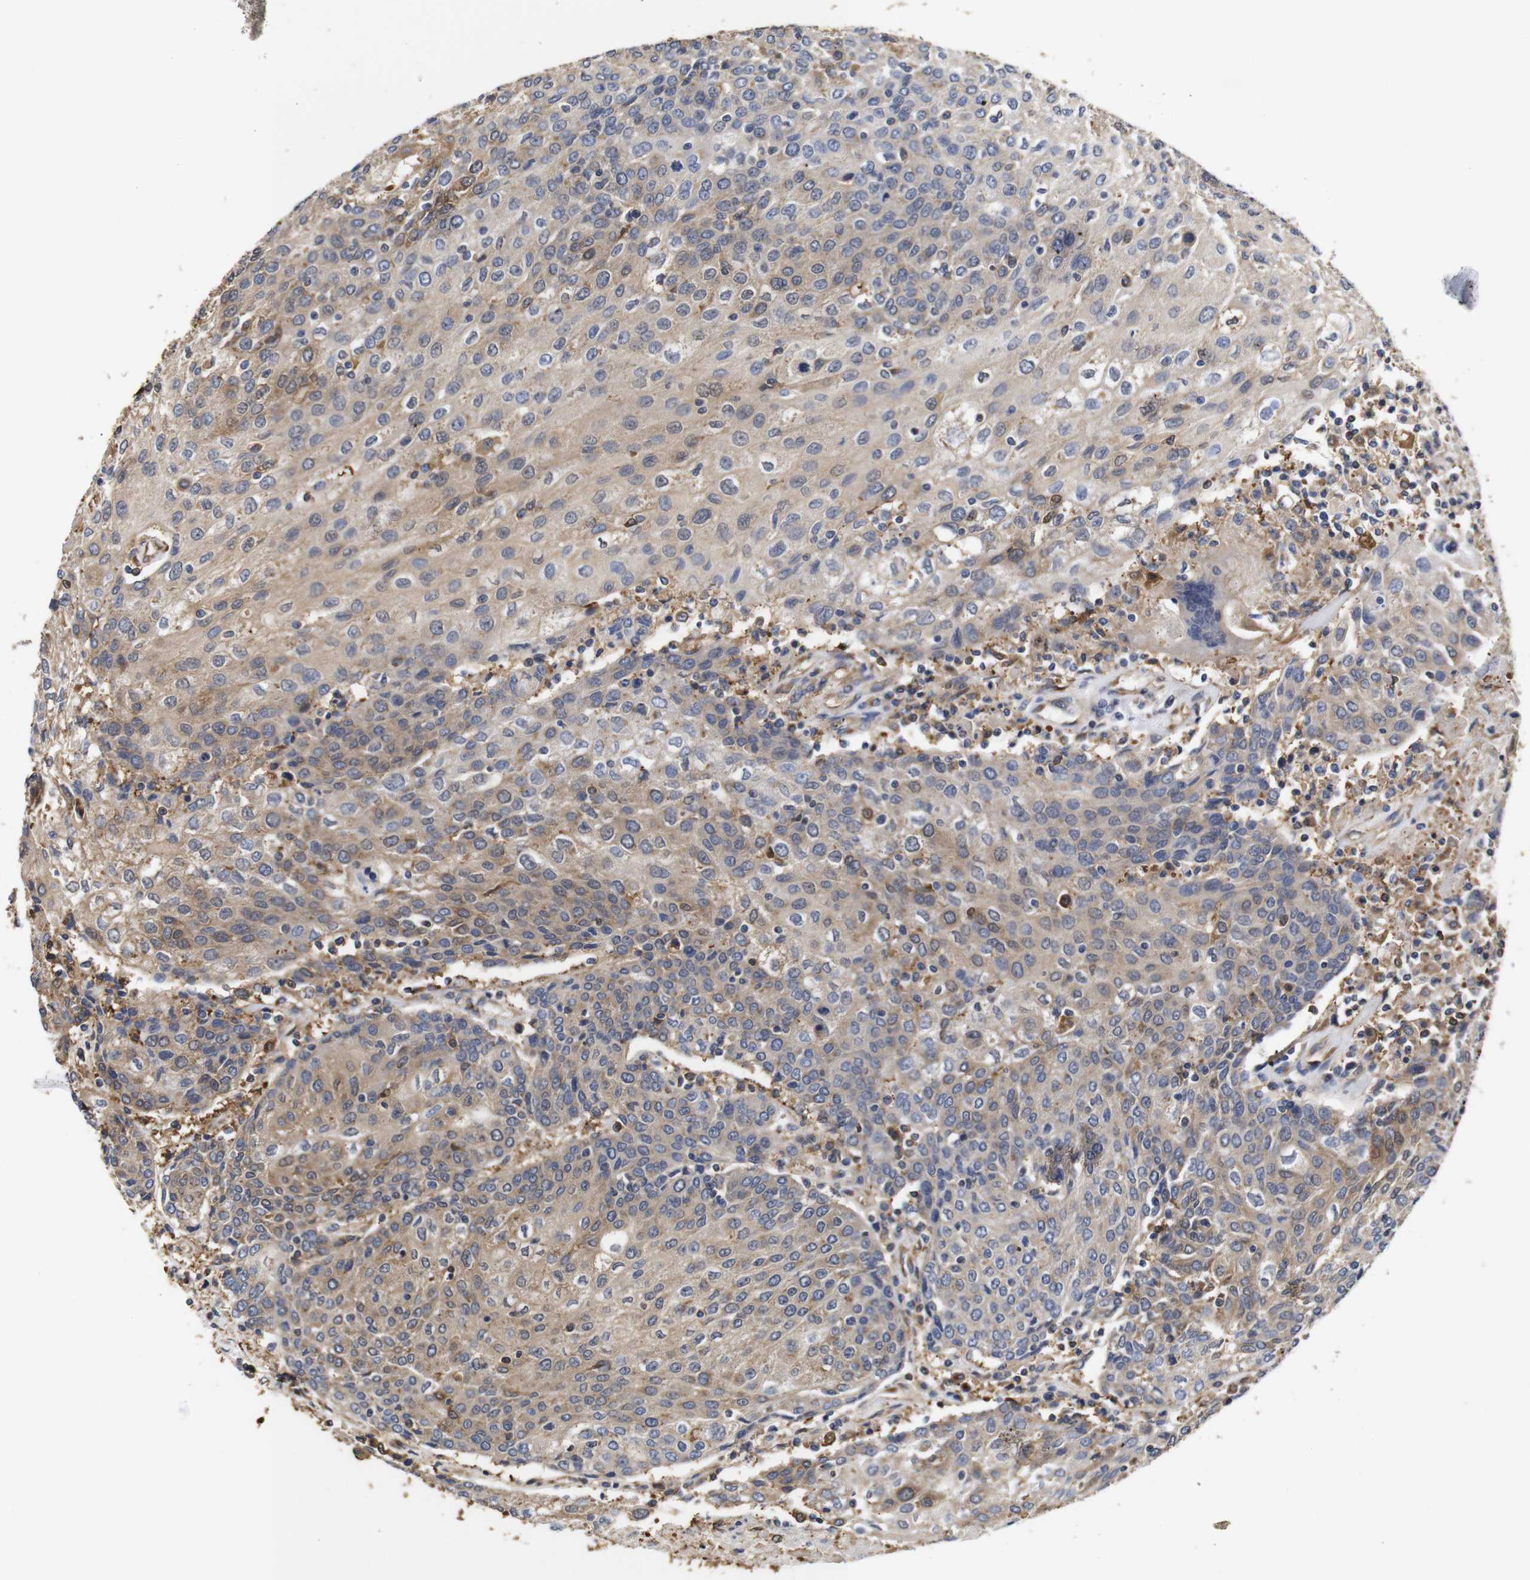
{"staining": {"intensity": "weak", "quantity": "25%-75%", "location": "cytoplasmic/membranous"}, "tissue": "urothelial cancer", "cell_type": "Tumor cells", "image_type": "cancer", "snomed": [{"axis": "morphology", "description": "Urothelial carcinoma, High grade"}, {"axis": "topography", "description": "Urinary bladder"}], "caption": "Urothelial carcinoma (high-grade) stained for a protein shows weak cytoplasmic/membranous positivity in tumor cells.", "gene": "LRRCC1", "patient": {"sex": "female", "age": 85}}